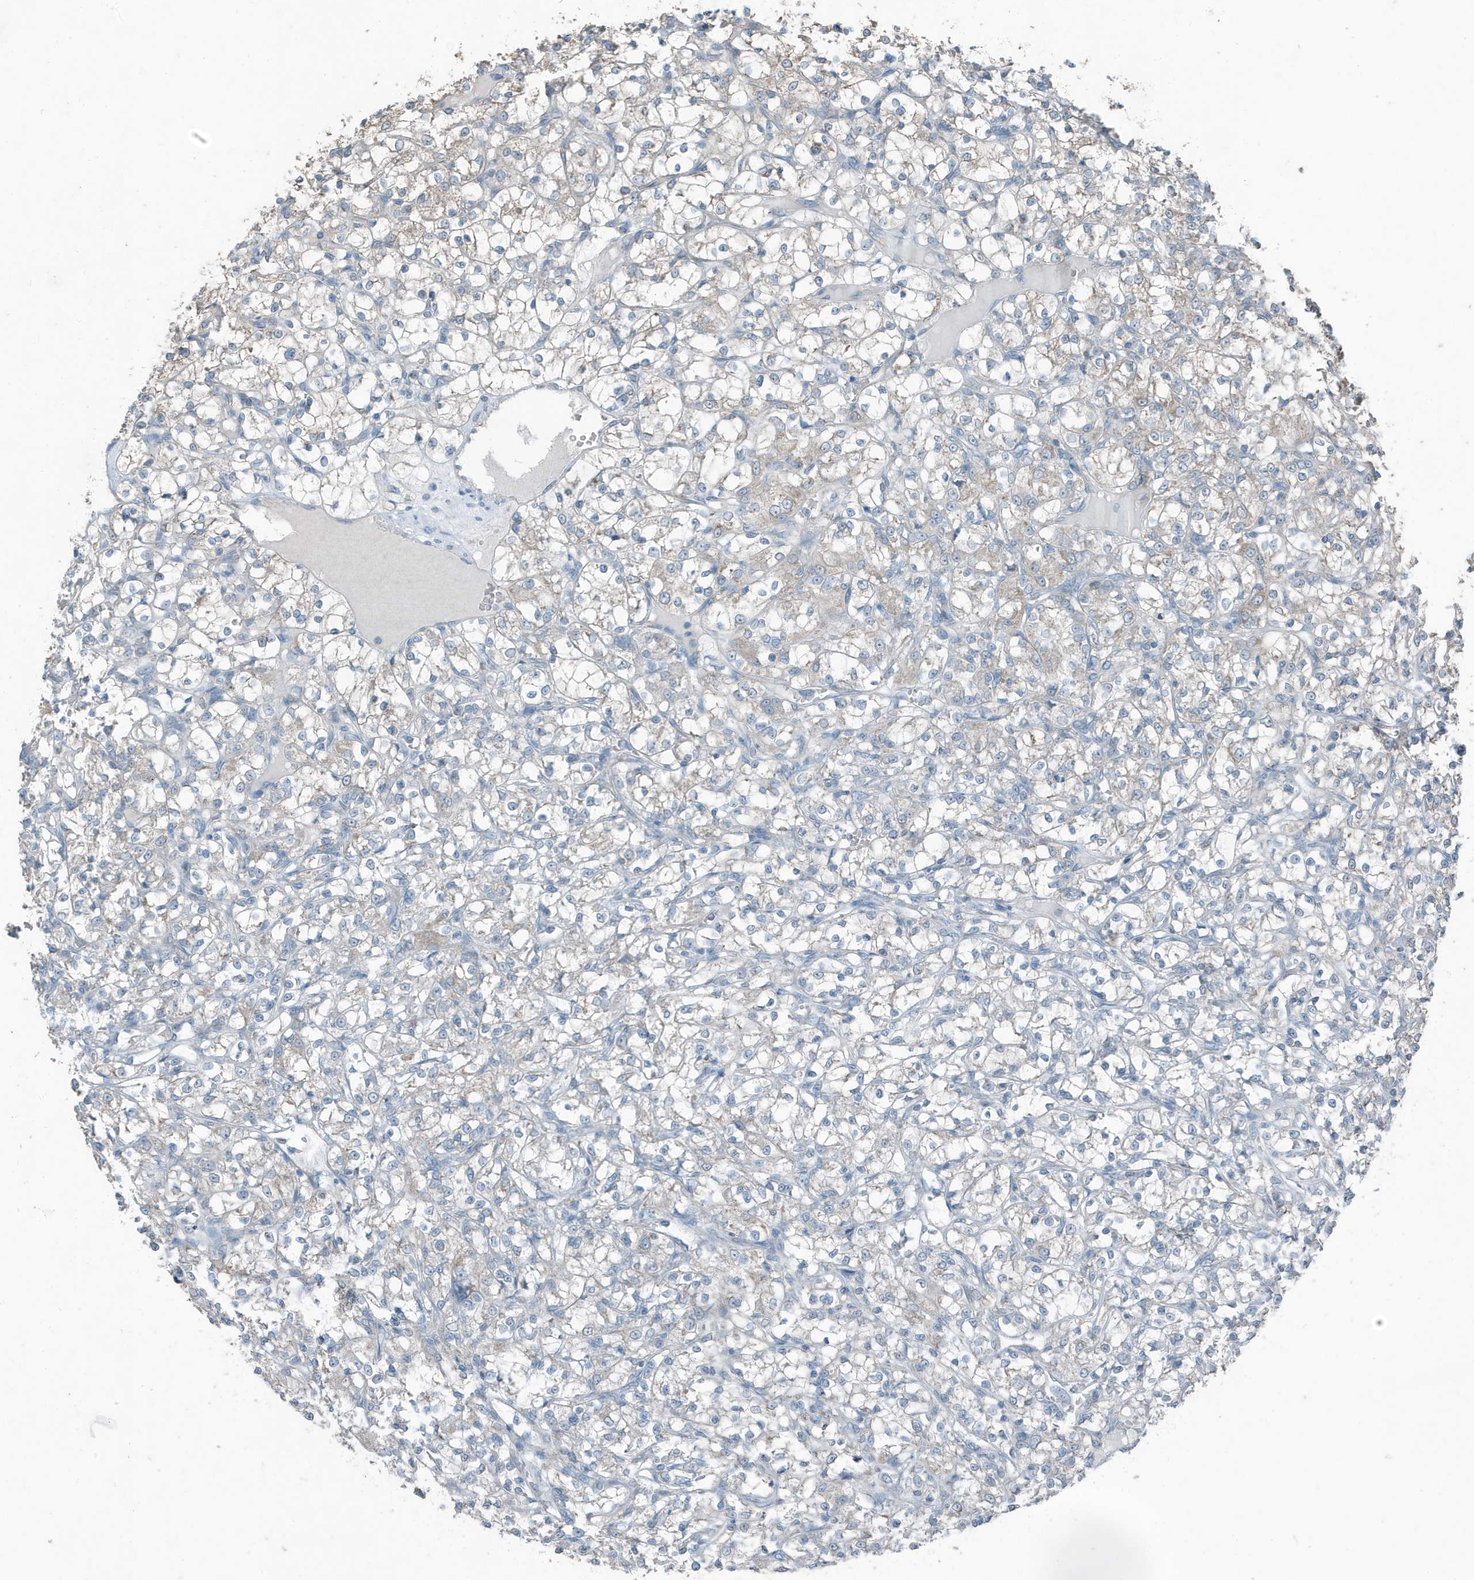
{"staining": {"intensity": "negative", "quantity": "none", "location": "none"}, "tissue": "renal cancer", "cell_type": "Tumor cells", "image_type": "cancer", "snomed": [{"axis": "morphology", "description": "Adenocarcinoma, NOS"}, {"axis": "topography", "description": "Kidney"}], "caption": "Tumor cells are negative for protein expression in human renal adenocarcinoma.", "gene": "MT-CYB", "patient": {"sex": "female", "age": 69}}